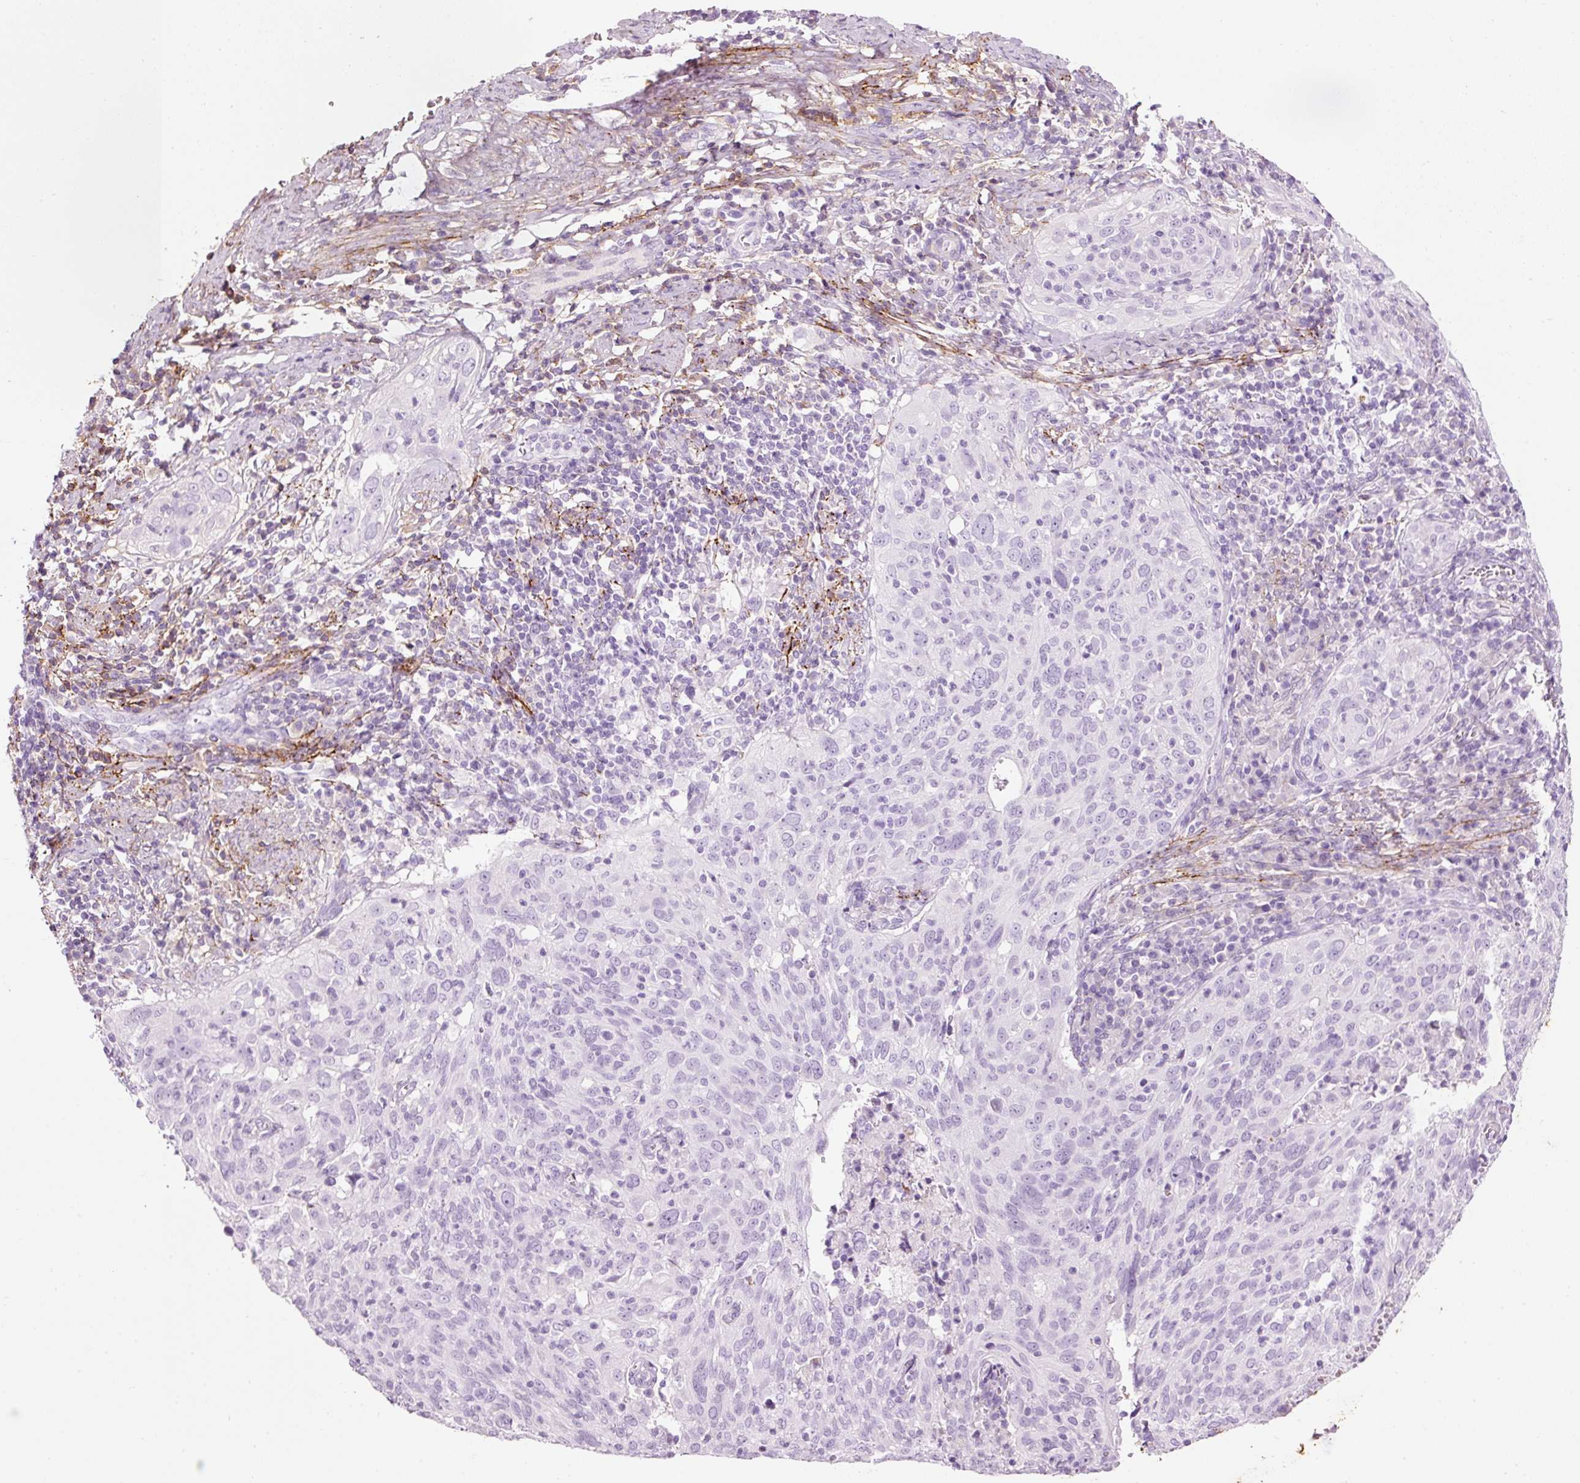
{"staining": {"intensity": "negative", "quantity": "none", "location": "none"}, "tissue": "cervical cancer", "cell_type": "Tumor cells", "image_type": "cancer", "snomed": [{"axis": "morphology", "description": "Squamous cell carcinoma, NOS"}, {"axis": "topography", "description": "Cervix"}], "caption": "Photomicrograph shows no significant protein positivity in tumor cells of cervical cancer (squamous cell carcinoma).", "gene": "MFAP4", "patient": {"sex": "female", "age": 31}}